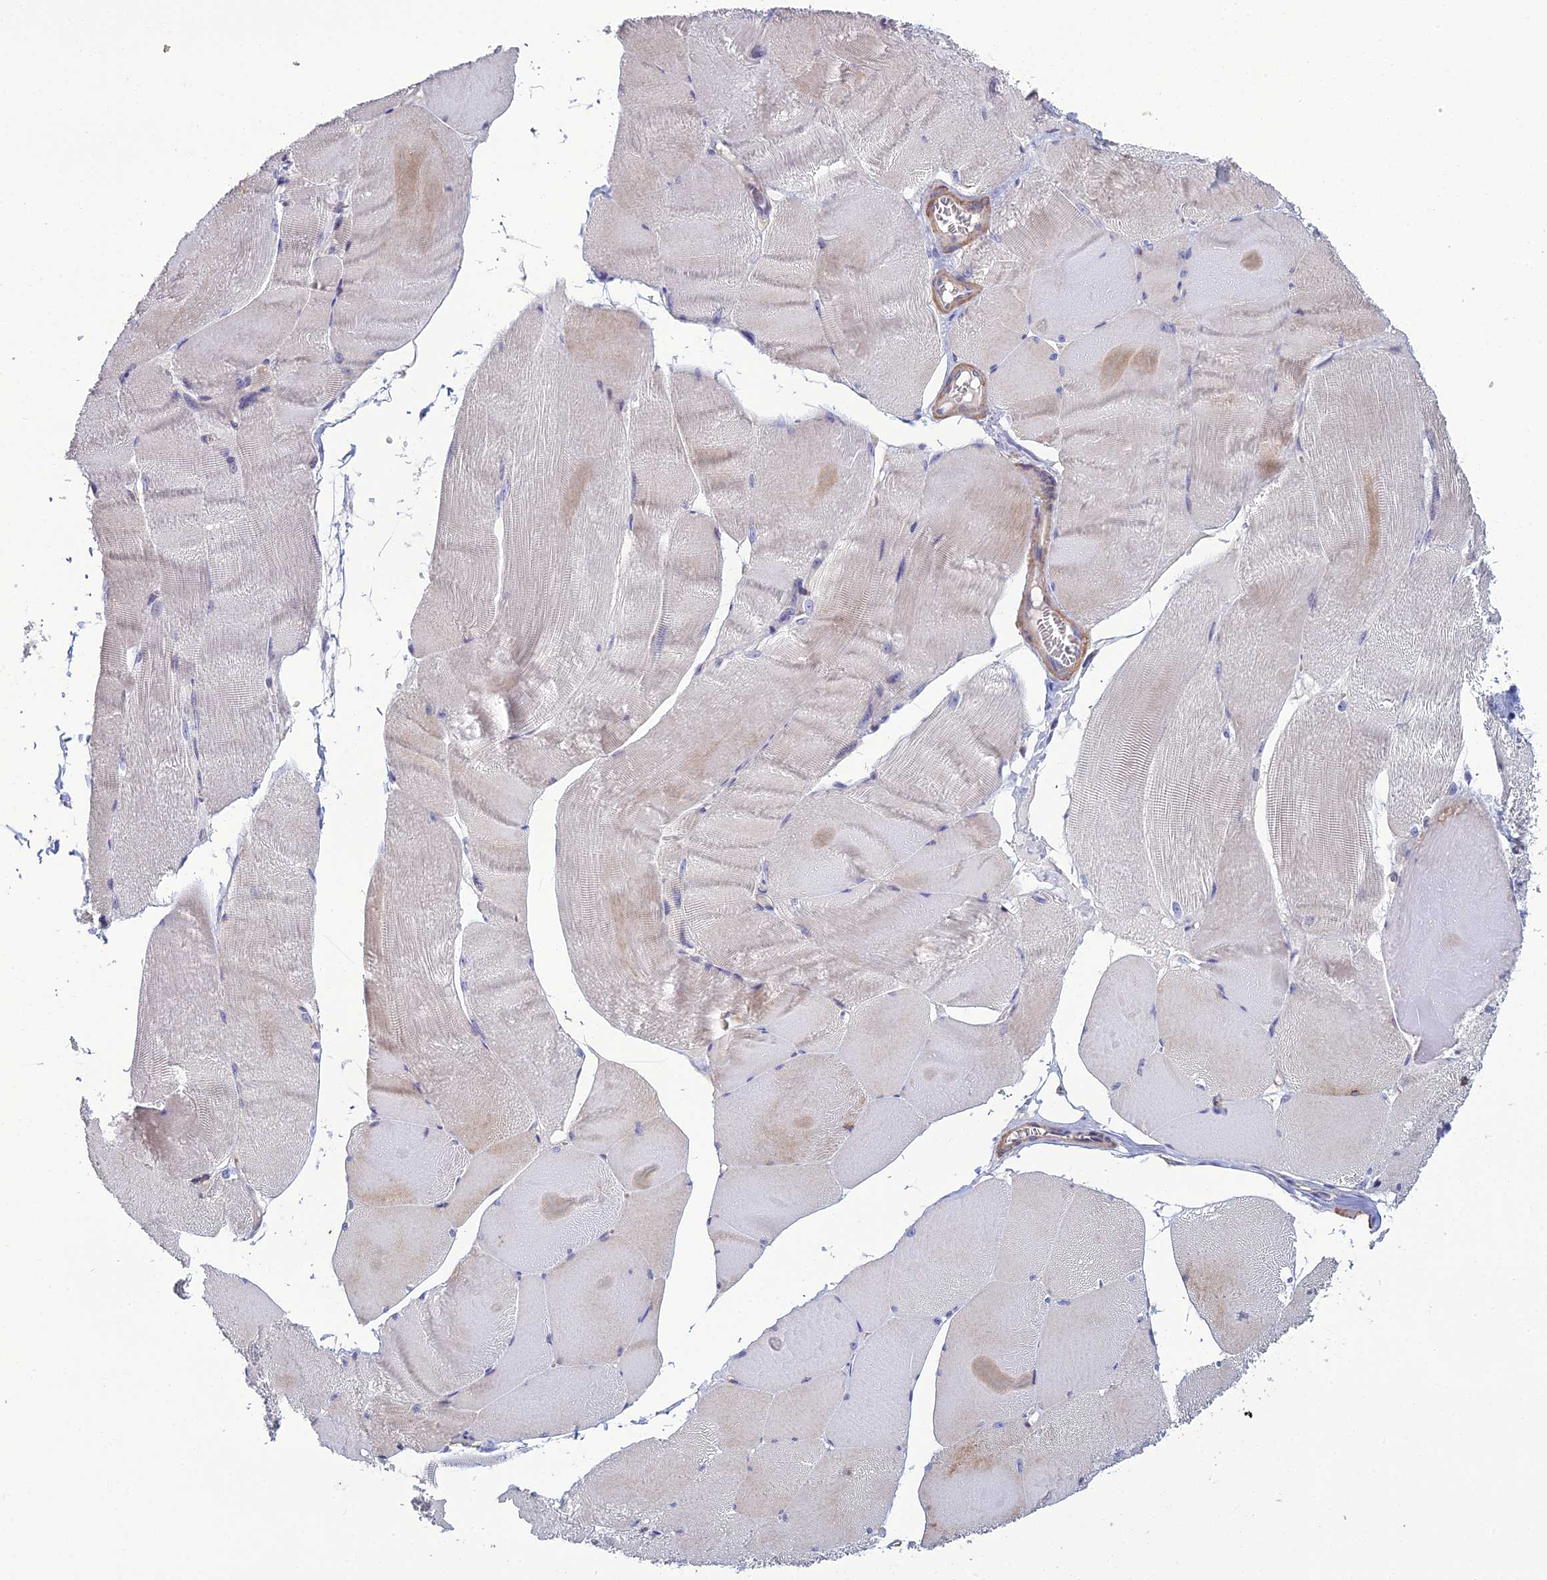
{"staining": {"intensity": "weak", "quantity": "<25%", "location": "cytoplasmic/membranous"}, "tissue": "skeletal muscle", "cell_type": "Myocytes", "image_type": "normal", "snomed": [{"axis": "morphology", "description": "Normal tissue, NOS"}, {"axis": "morphology", "description": "Basal cell carcinoma"}, {"axis": "topography", "description": "Skeletal muscle"}], "caption": "Immunohistochemistry (IHC) image of unremarkable skeletal muscle: skeletal muscle stained with DAB exhibits no significant protein expression in myocytes. (DAB immunohistochemistry visualized using brightfield microscopy, high magnification).", "gene": "LZTS2", "patient": {"sex": "female", "age": 64}}